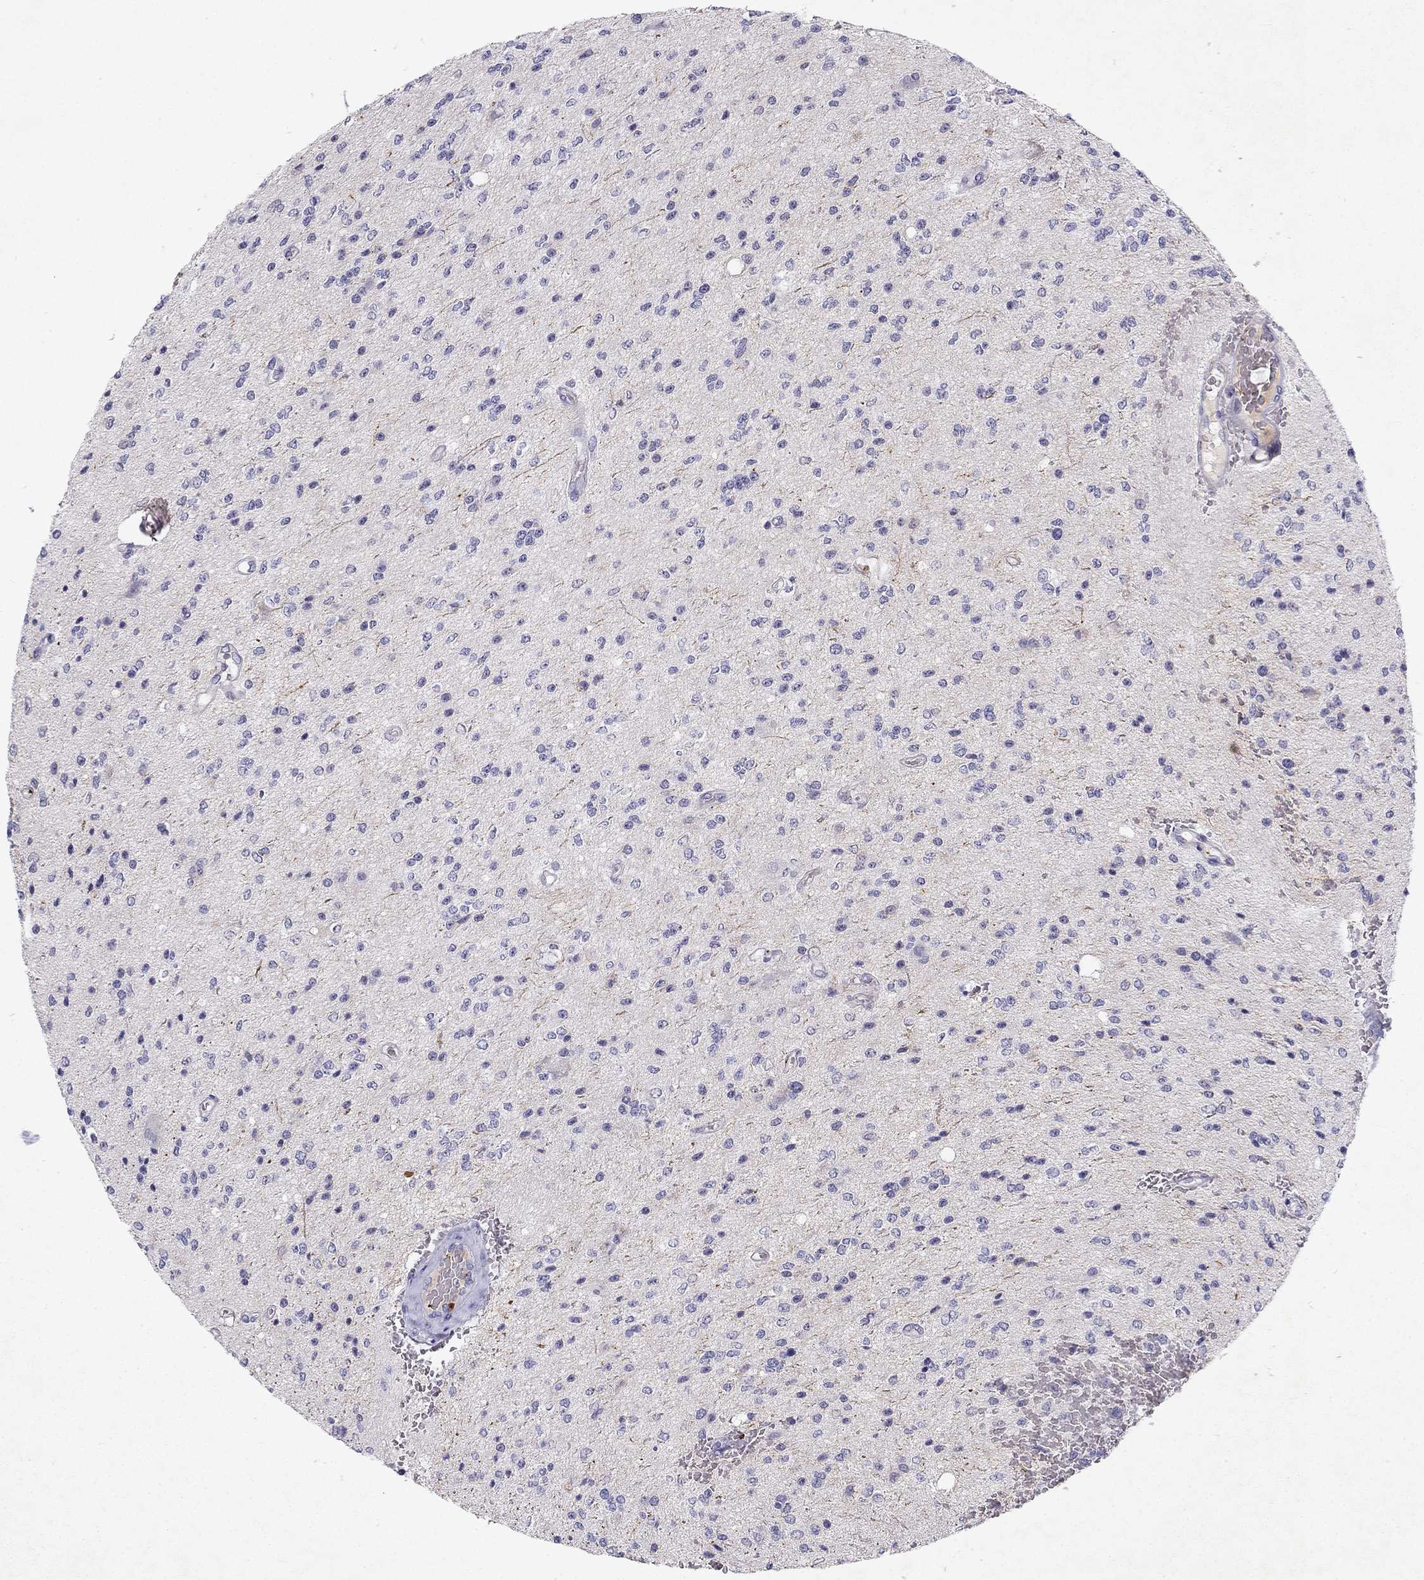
{"staining": {"intensity": "negative", "quantity": "none", "location": "none"}, "tissue": "glioma", "cell_type": "Tumor cells", "image_type": "cancer", "snomed": [{"axis": "morphology", "description": "Glioma, malignant, Low grade"}, {"axis": "topography", "description": "Brain"}], "caption": "Tumor cells show no significant positivity in malignant glioma (low-grade).", "gene": "SLC6A4", "patient": {"sex": "male", "age": 67}}